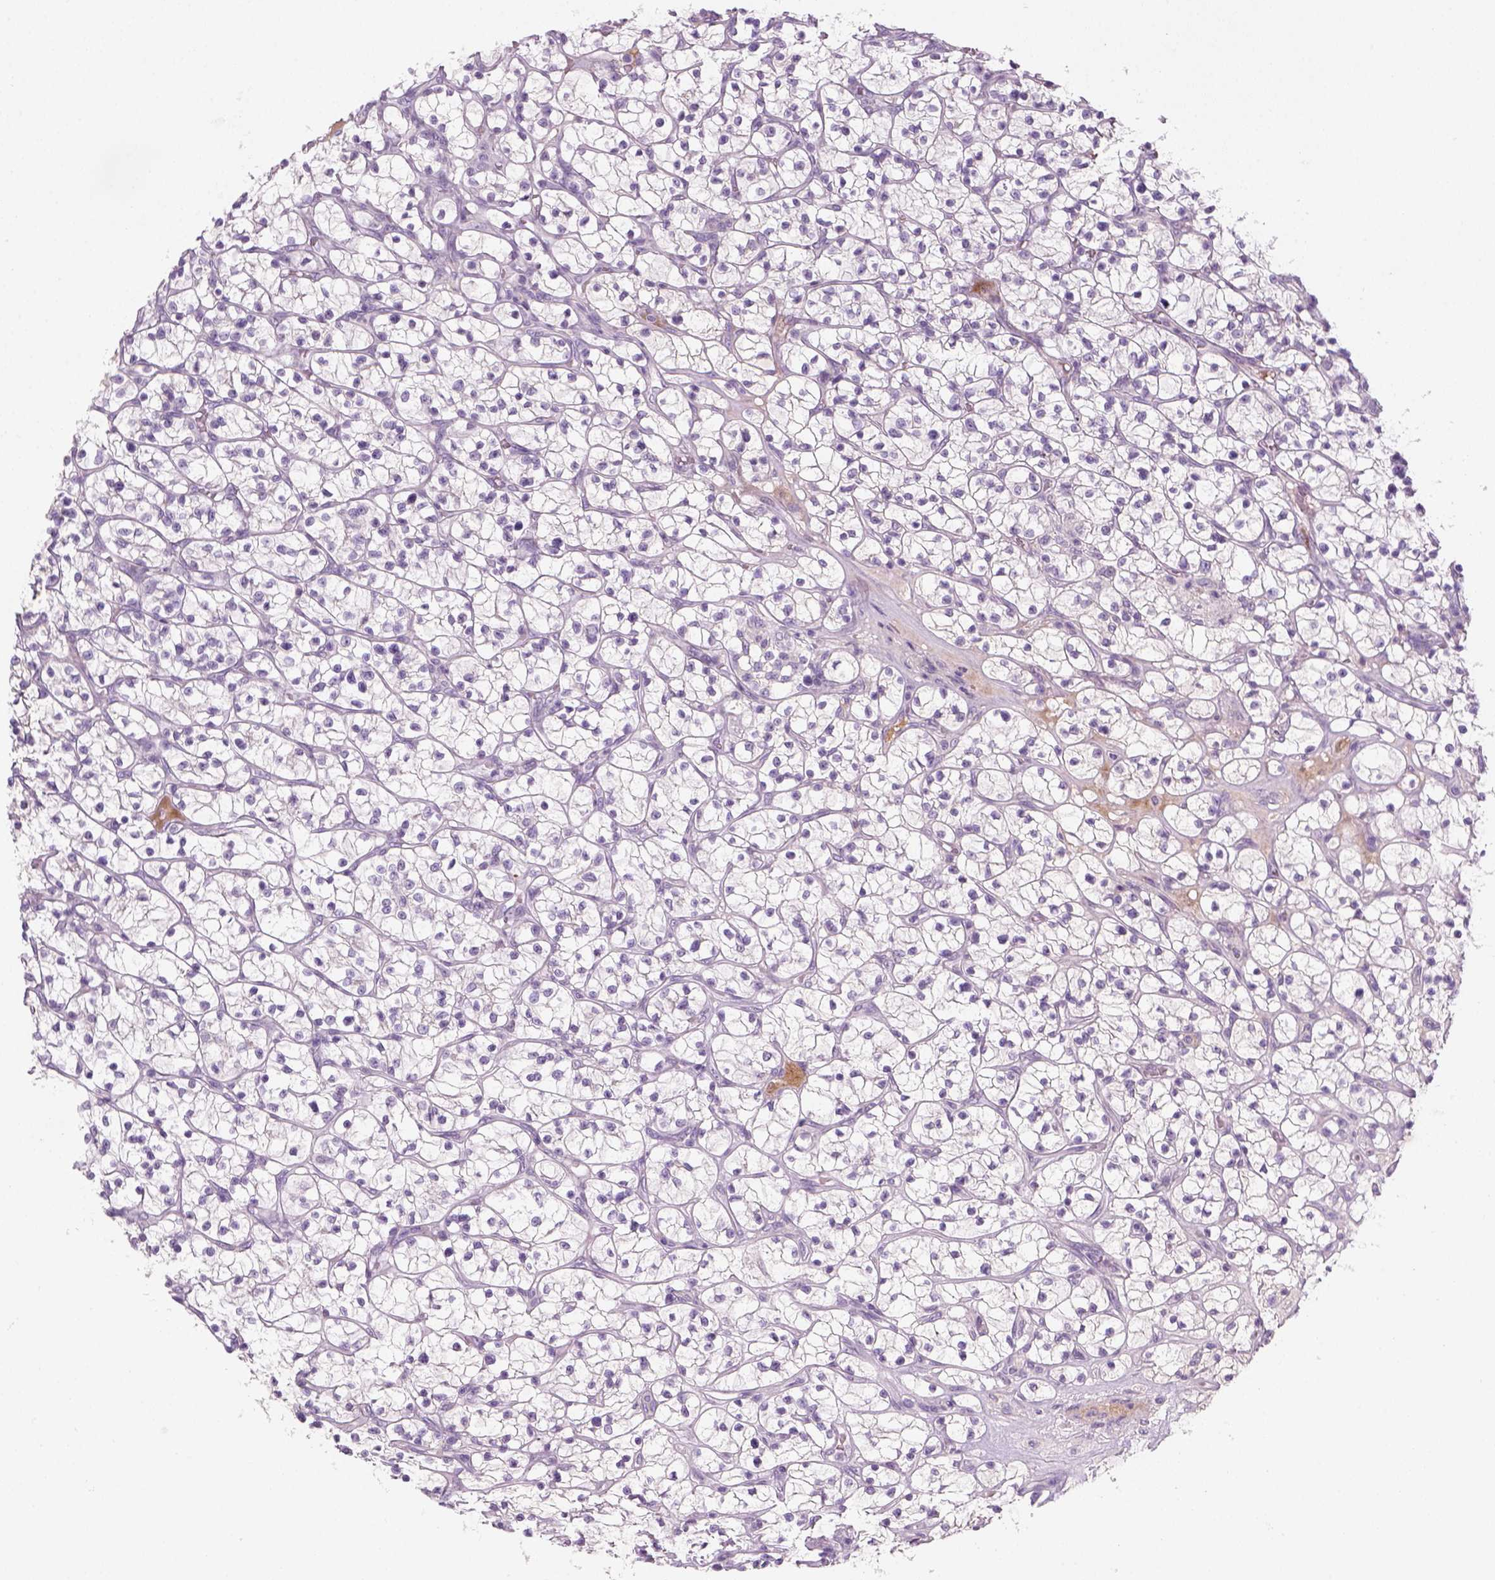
{"staining": {"intensity": "negative", "quantity": "none", "location": "none"}, "tissue": "renal cancer", "cell_type": "Tumor cells", "image_type": "cancer", "snomed": [{"axis": "morphology", "description": "Adenocarcinoma, NOS"}, {"axis": "topography", "description": "Kidney"}], "caption": "Photomicrograph shows no protein positivity in tumor cells of renal cancer (adenocarcinoma) tissue.", "gene": "GFI1B", "patient": {"sex": "female", "age": 64}}